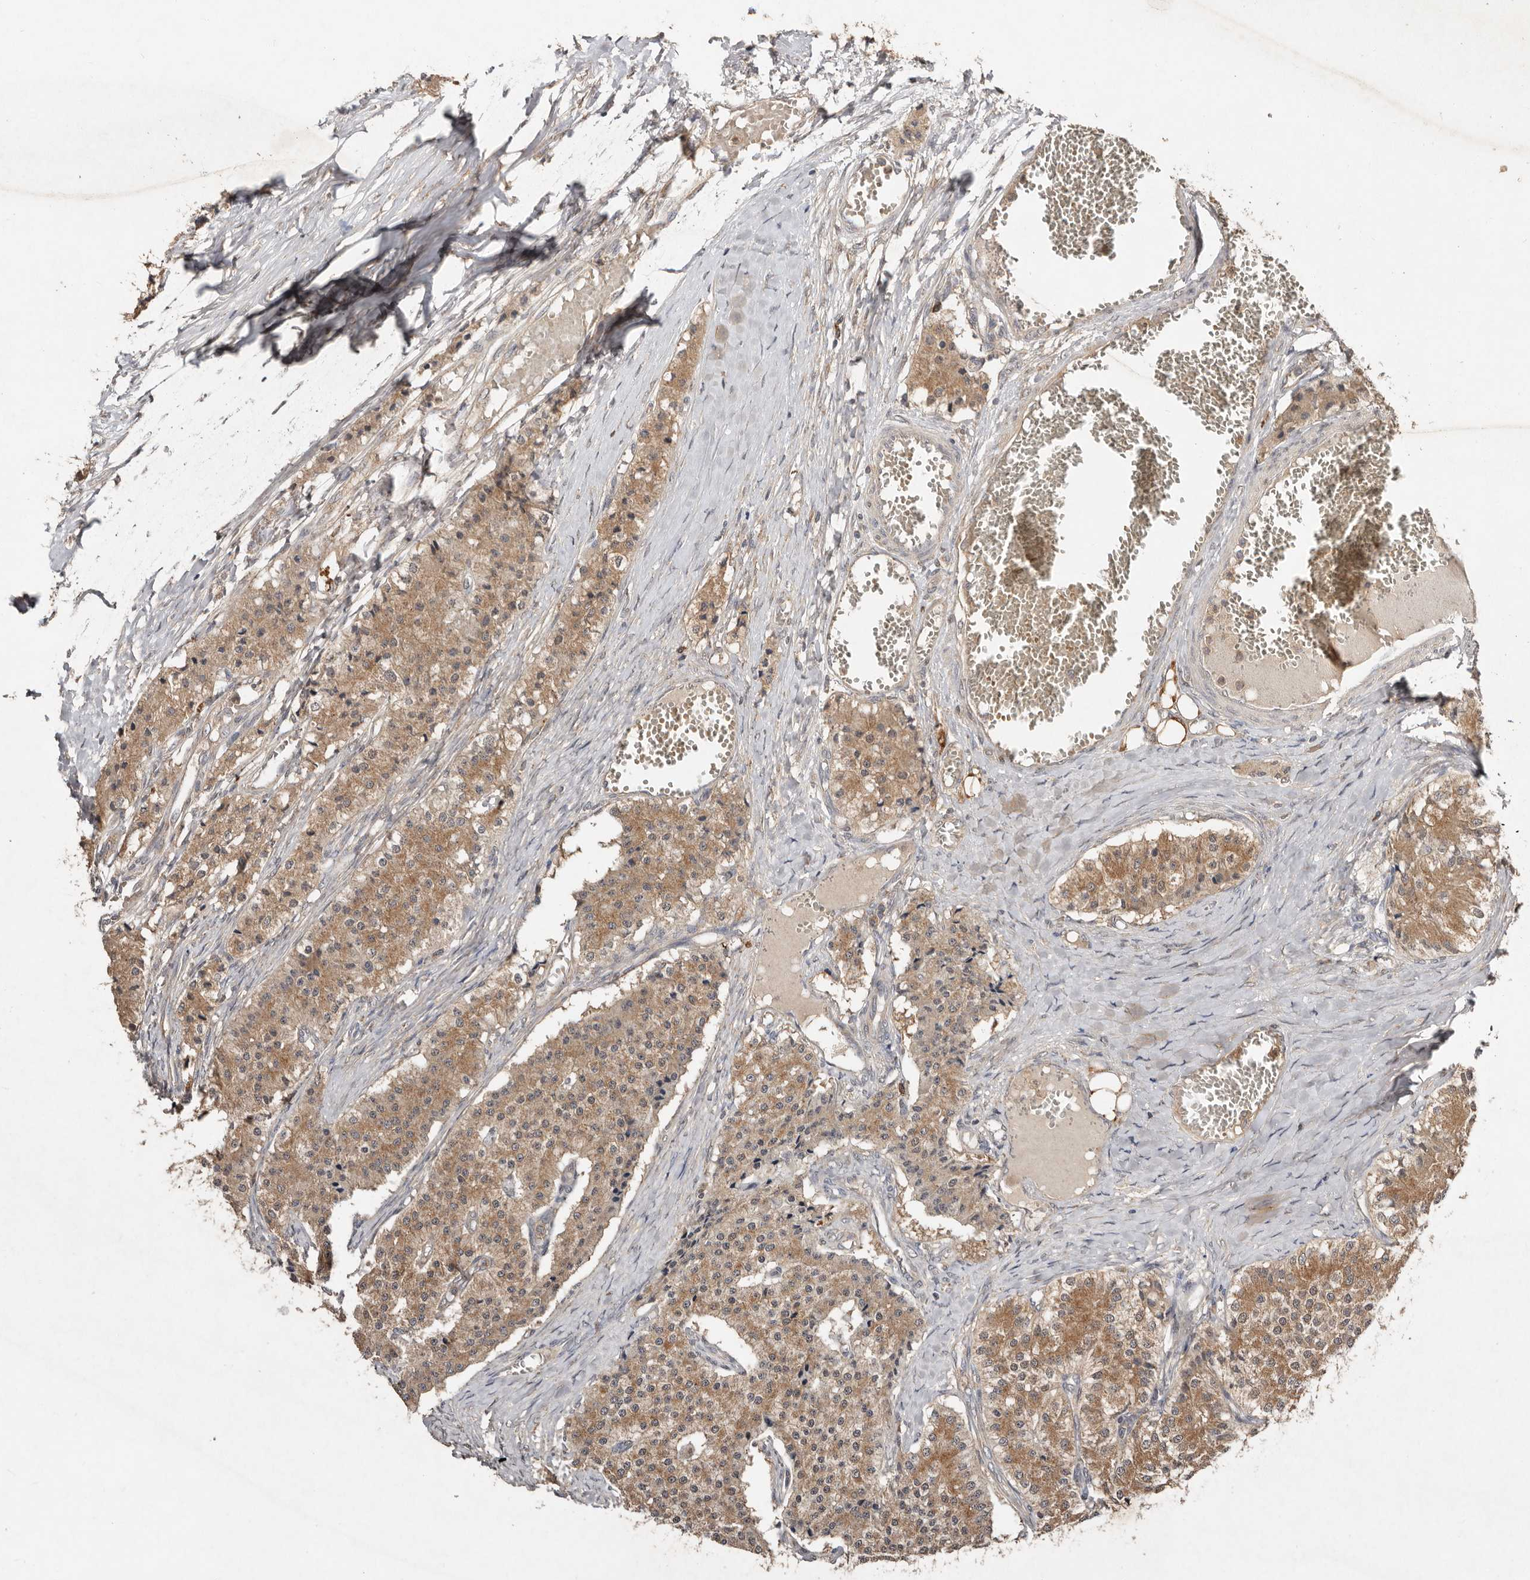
{"staining": {"intensity": "moderate", "quantity": ">75%", "location": "cytoplasmic/membranous"}, "tissue": "carcinoid", "cell_type": "Tumor cells", "image_type": "cancer", "snomed": [{"axis": "morphology", "description": "Carcinoid, malignant, NOS"}, {"axis": "topography", "description": "Colon"}], "caption": "Carcinoid stained for a protein (brown) reveals moderate cytoplasmic/membranous positive staining in approximately >75% of tumor cells.", "gene": "EDEM1", "patient": {"sex": "female", "age": 52}}